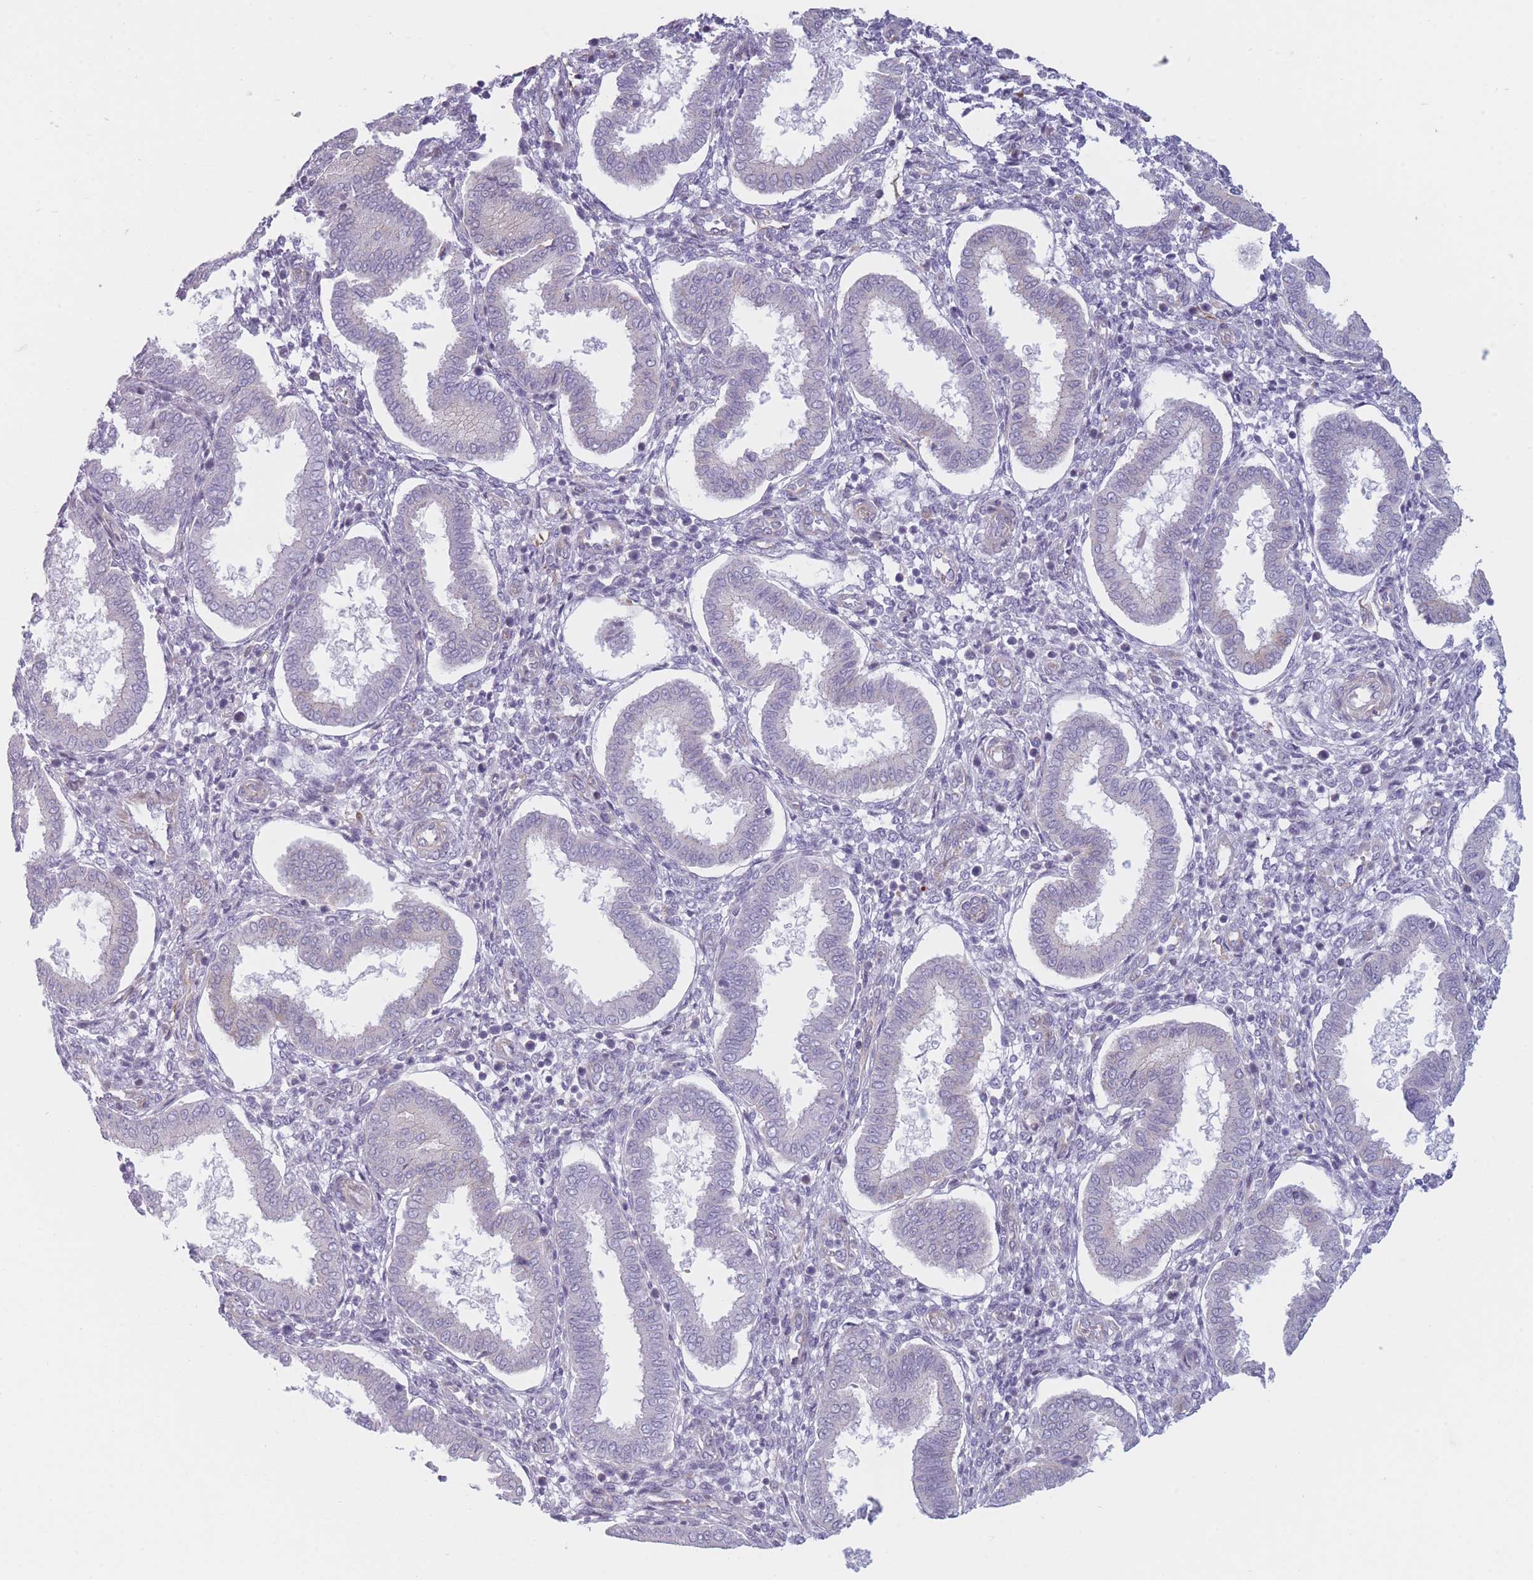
{"staining": {"intensity": "negative", "quantity": "none", "location": "none"}, "tissue": "endometrium", "cell_type": "Cells in endometrial stroma", "image_type": "normal", "snomed": [{"axis": "morphology", "description": "Normal tissue, NOS"}, {"axis": "topography", "description": "Endometrium"}], "caption": "Immunohistochemistry (IHC) histopathology image of benign human endometrium stained for a protein (brown), which reveals no staining in cells in endometrial stroma.", "gene": "PLEKHG2", "patient": {"sex": "female", "age": 24}}